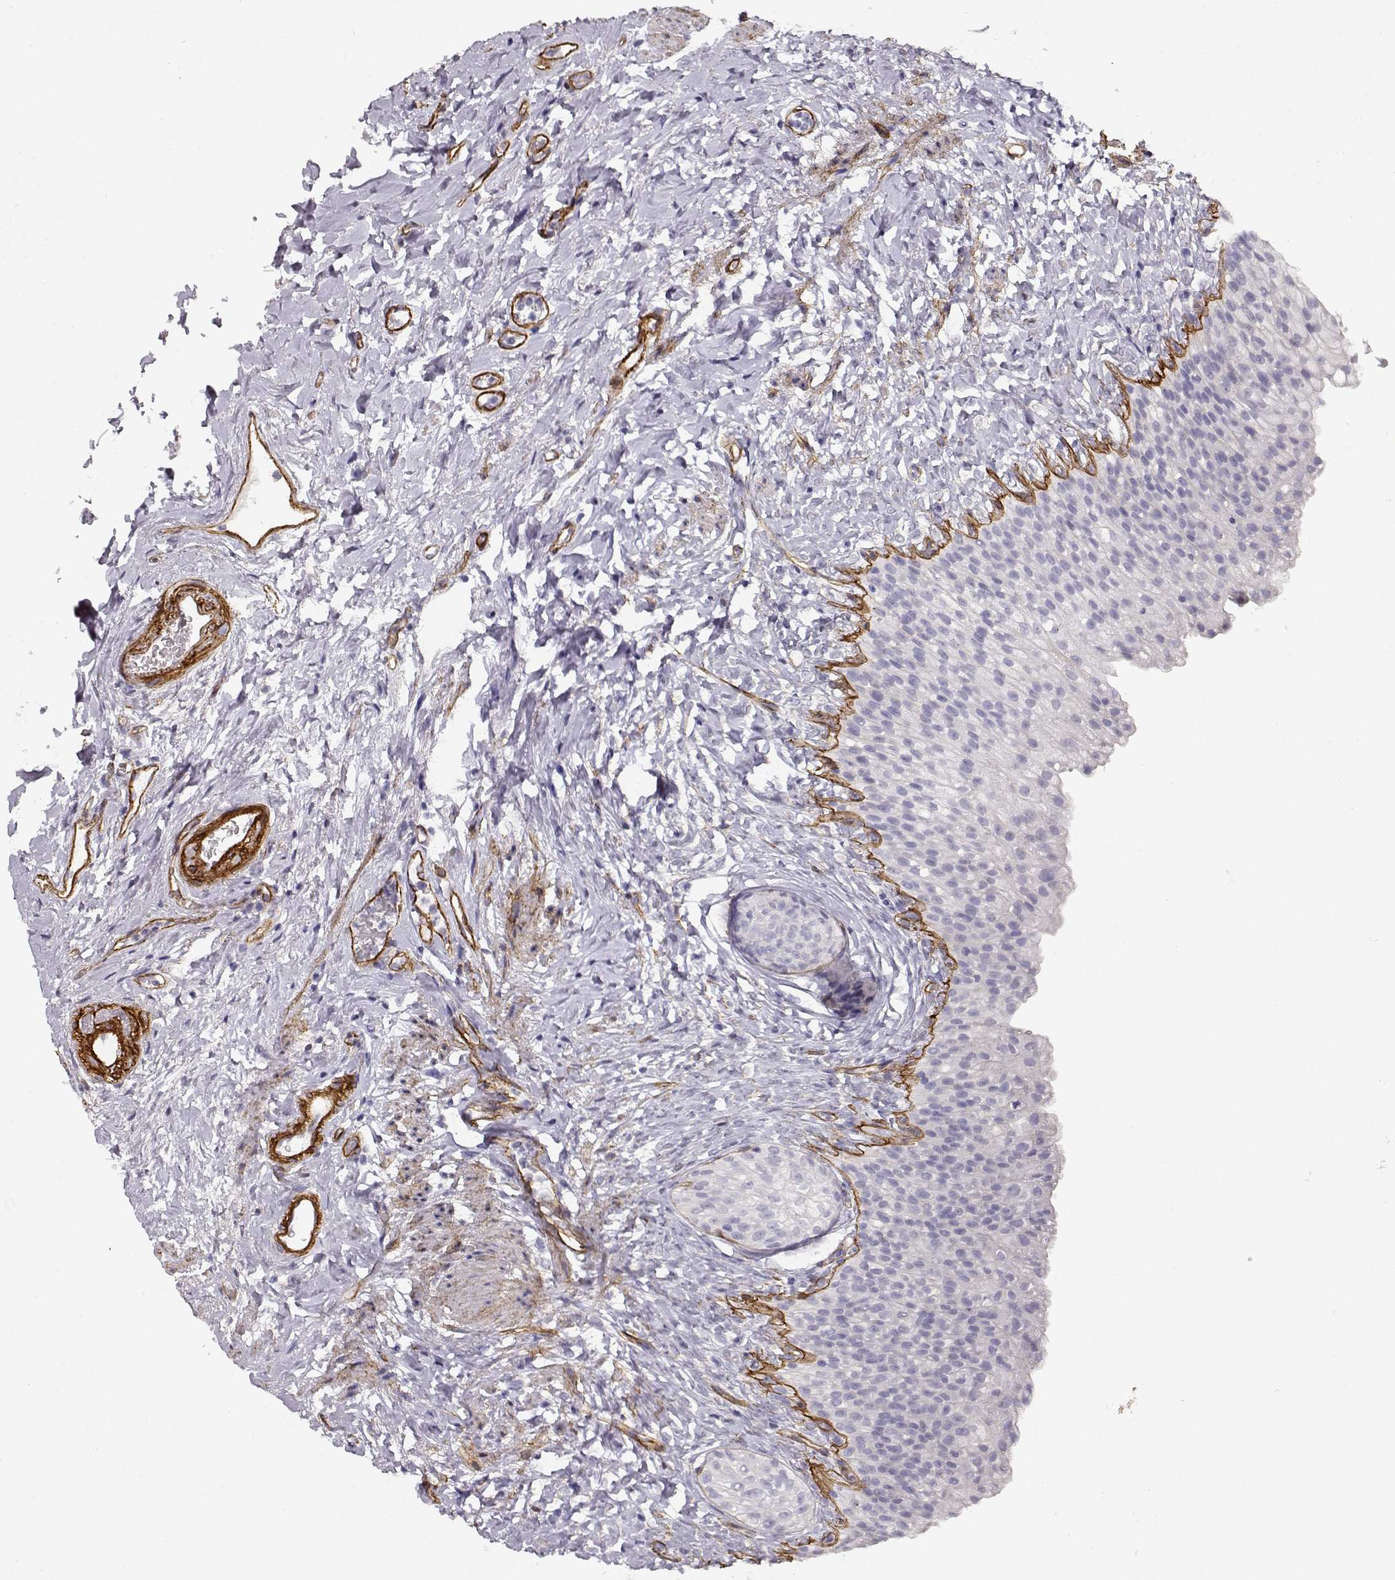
{"staining": {"intensity": "negative", "quantity": "none", "location": "none"}, "tissue": "urinary bladder", "cell_type": "Urothelial cells", "image_type": "normal", "snomed": [{"axis": "morphology", "description": "Normal tissue, NOS"}, {"axis": "topography", "description": "Urinary bladder"}], "caption": "There is no significant staining in urothelial cells of urinary bladder. (DAB immunohistochemistry (IHC) with hematoxylin counter stain).", "gene": "LAMC1", "patient": {"sex": "male", "age": 76}}